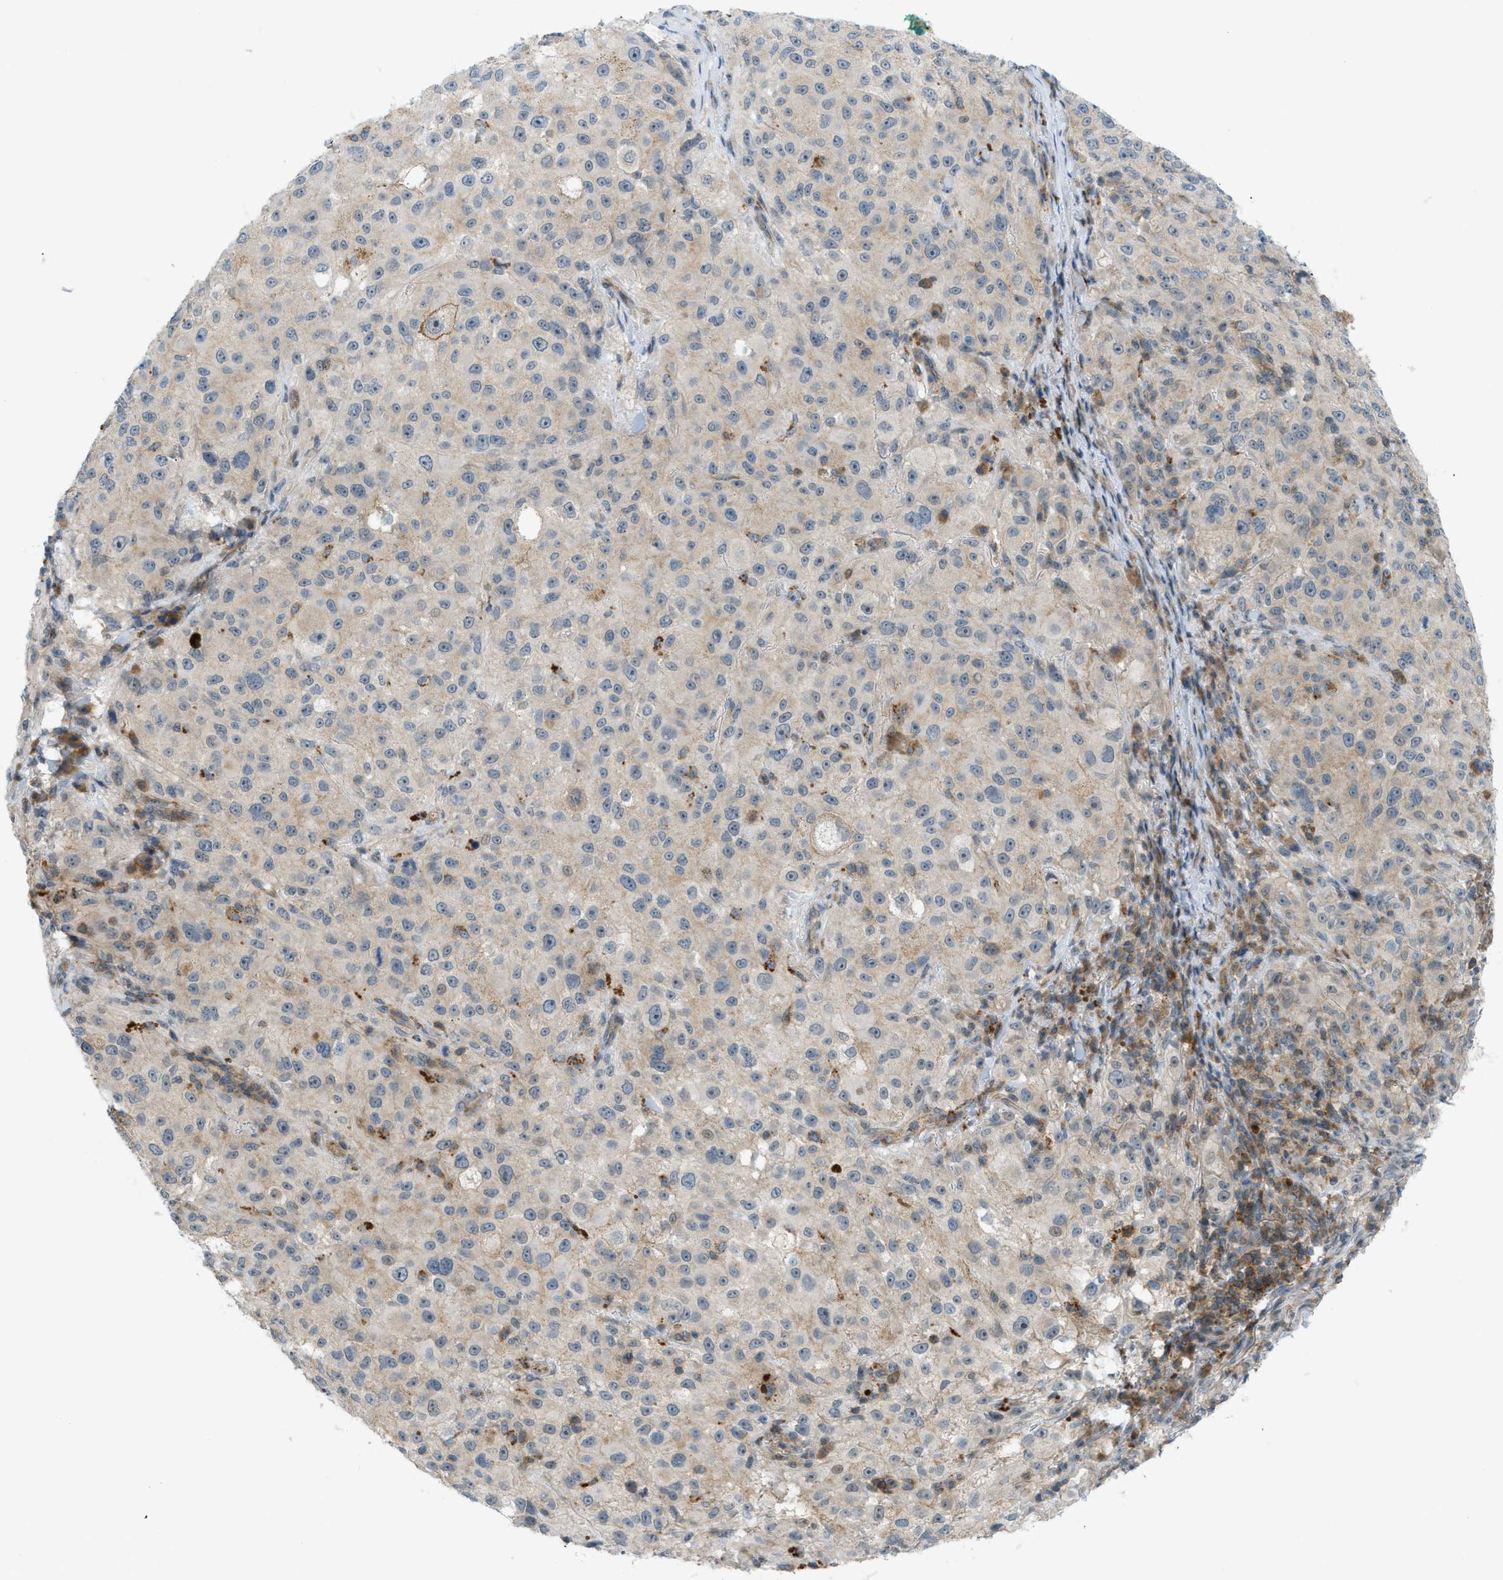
{"staining": {"intensity": "weak", "quantity": "25%-75%", "location": "cytoplasmic/membranous"}, "tissue": "melanoma", "cell_type": "Tumor cells", "image_type": "cancer", "snomed": [{"axis": "morphology", "description": "Necrosis, NOS"}, {"axis": "morphology", "description": "Malignant melanoma, NOS"}, {"axis": "topography", "description": "Skin"}], "caption": "A micrograph showing weak cytoplasmic/membranous staining in about 25%-75% of tumor cells in malignant melanoma, as visualized by brown immunohistochemical staining.", "gene": "GRK6", "patient": {"sex": "female", "age": 87}}